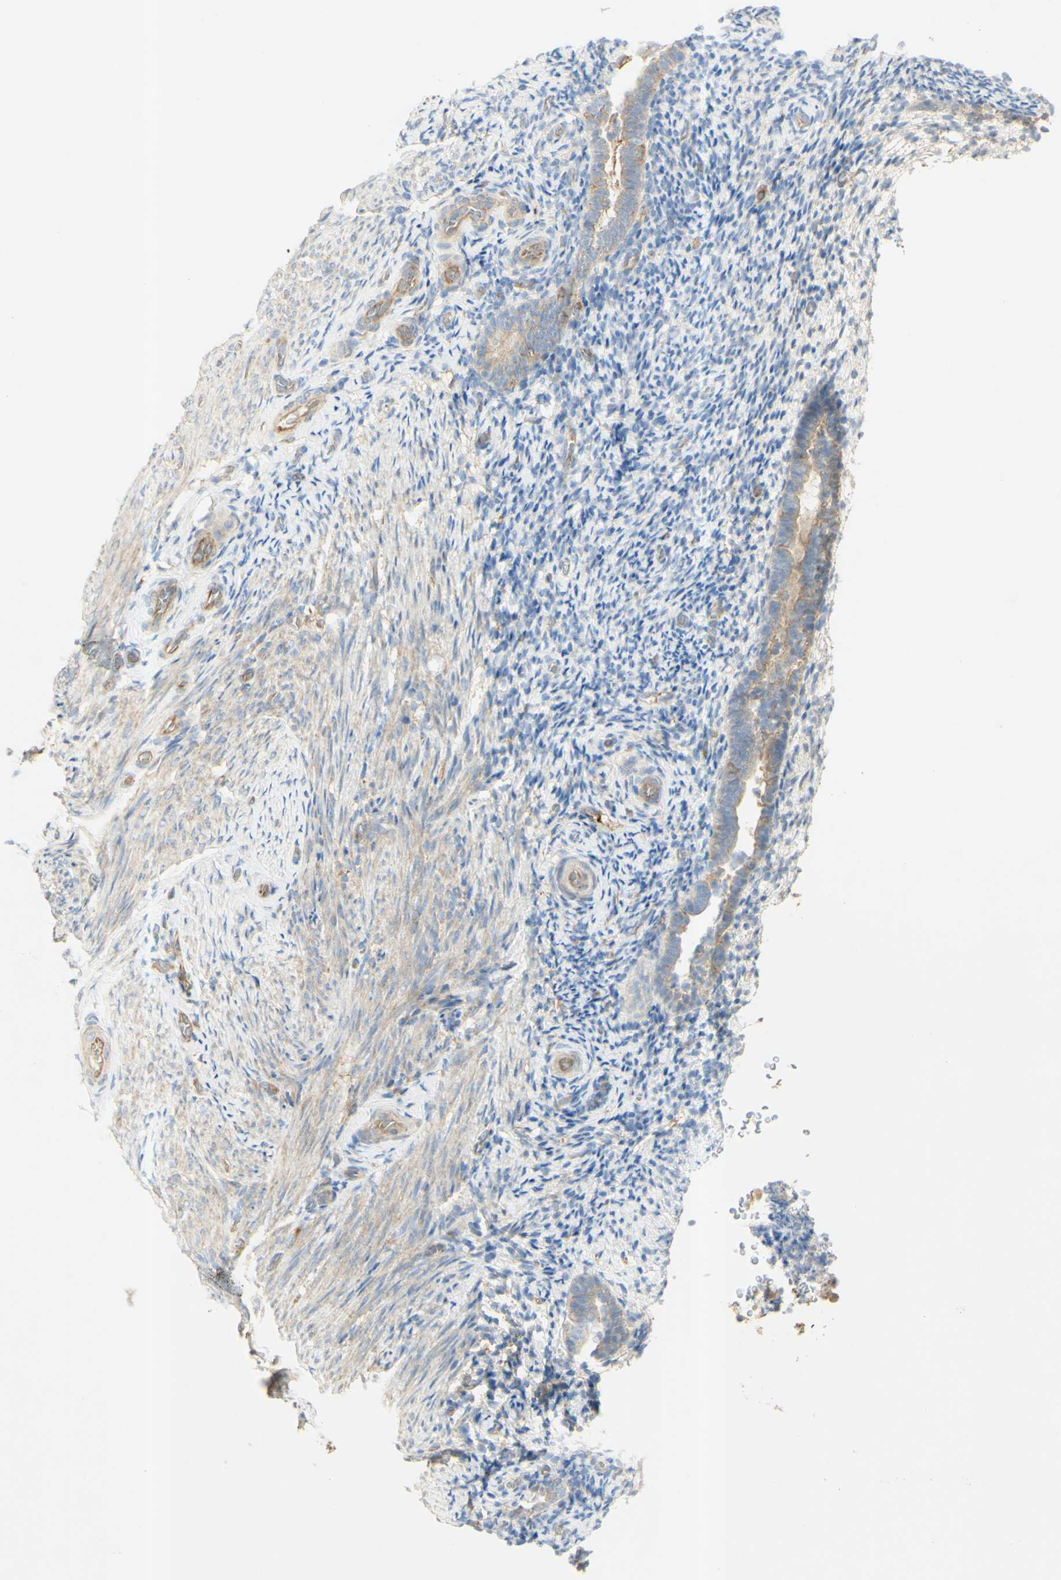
{"staining": {"intensity": "weak", "quantity": "25%-75%", "location": "cytoplasmic/membranous"}, "tissue": "endometrium", "cell_type": "Cells in endometrial stroma", "image_type": "normal", "snomed": [{"axis": "morphology", "description": "Normal tissue, NOS"}, {"axis": "topography", "description": "Endometrium"}], "caption": "Immunohistochemistry (IHC) of normal endometrium displays low levels of weak cytoplasmic/membranous expression in approximately 25%-75% of cells in endometrial stroma.", "gene": "IKBKG", "patient": {"sex": "female", "age": 51}}